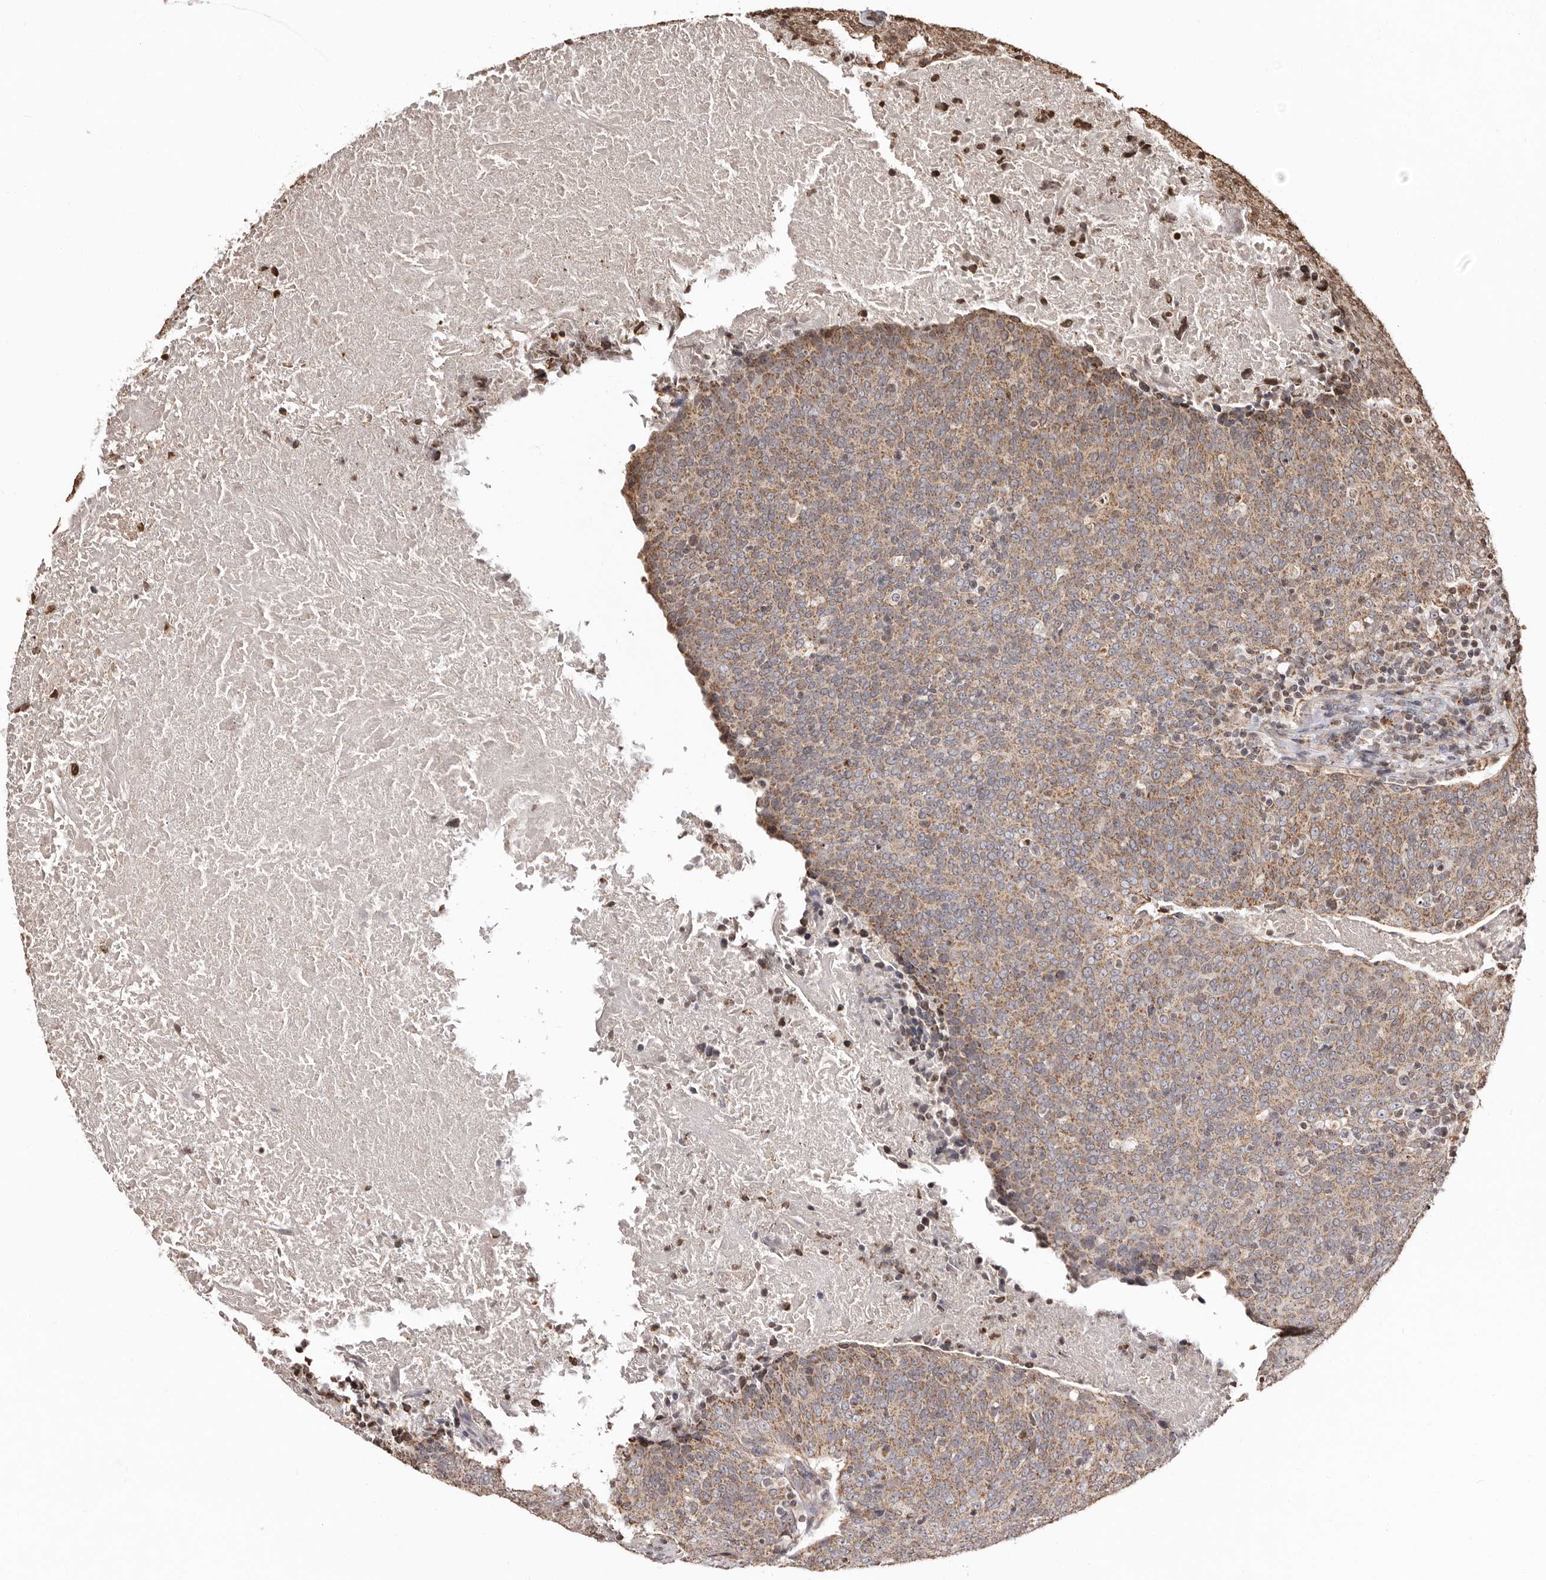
{"staining": {"intensity": "moderate", "quantity": ">75%", "location": "cytoplasmic/membranous"}, "tissue": "head and neck cancer", "cell_type": "Tumor cells", "image_type": "cancer", "snomed": [{"axis": "morphology", "description": "Squamous cell carcinoma, NOS"}, {"axis": "morphology", "description": "Squamous cell carcinoma, metastatic, NOS"}, {"axis": "topography", "description": "Lymph node"}, {"axis": "topography", "description": "Head-Neck"}], "caption": "Immunohistochemistry (IHC) micrograph of neoplastic tissue: head and neck metastatic squamous cell carcinoma stained using immunohistochemistry reveals medium levels of moderate protein expression localized specifically in the cytoplasmic/membranous of tumor cells, appearing as a cytoplasmic/membranous brown color.", "gene": "CCDC190", "patient": {"sex": "male", "age": 62}}